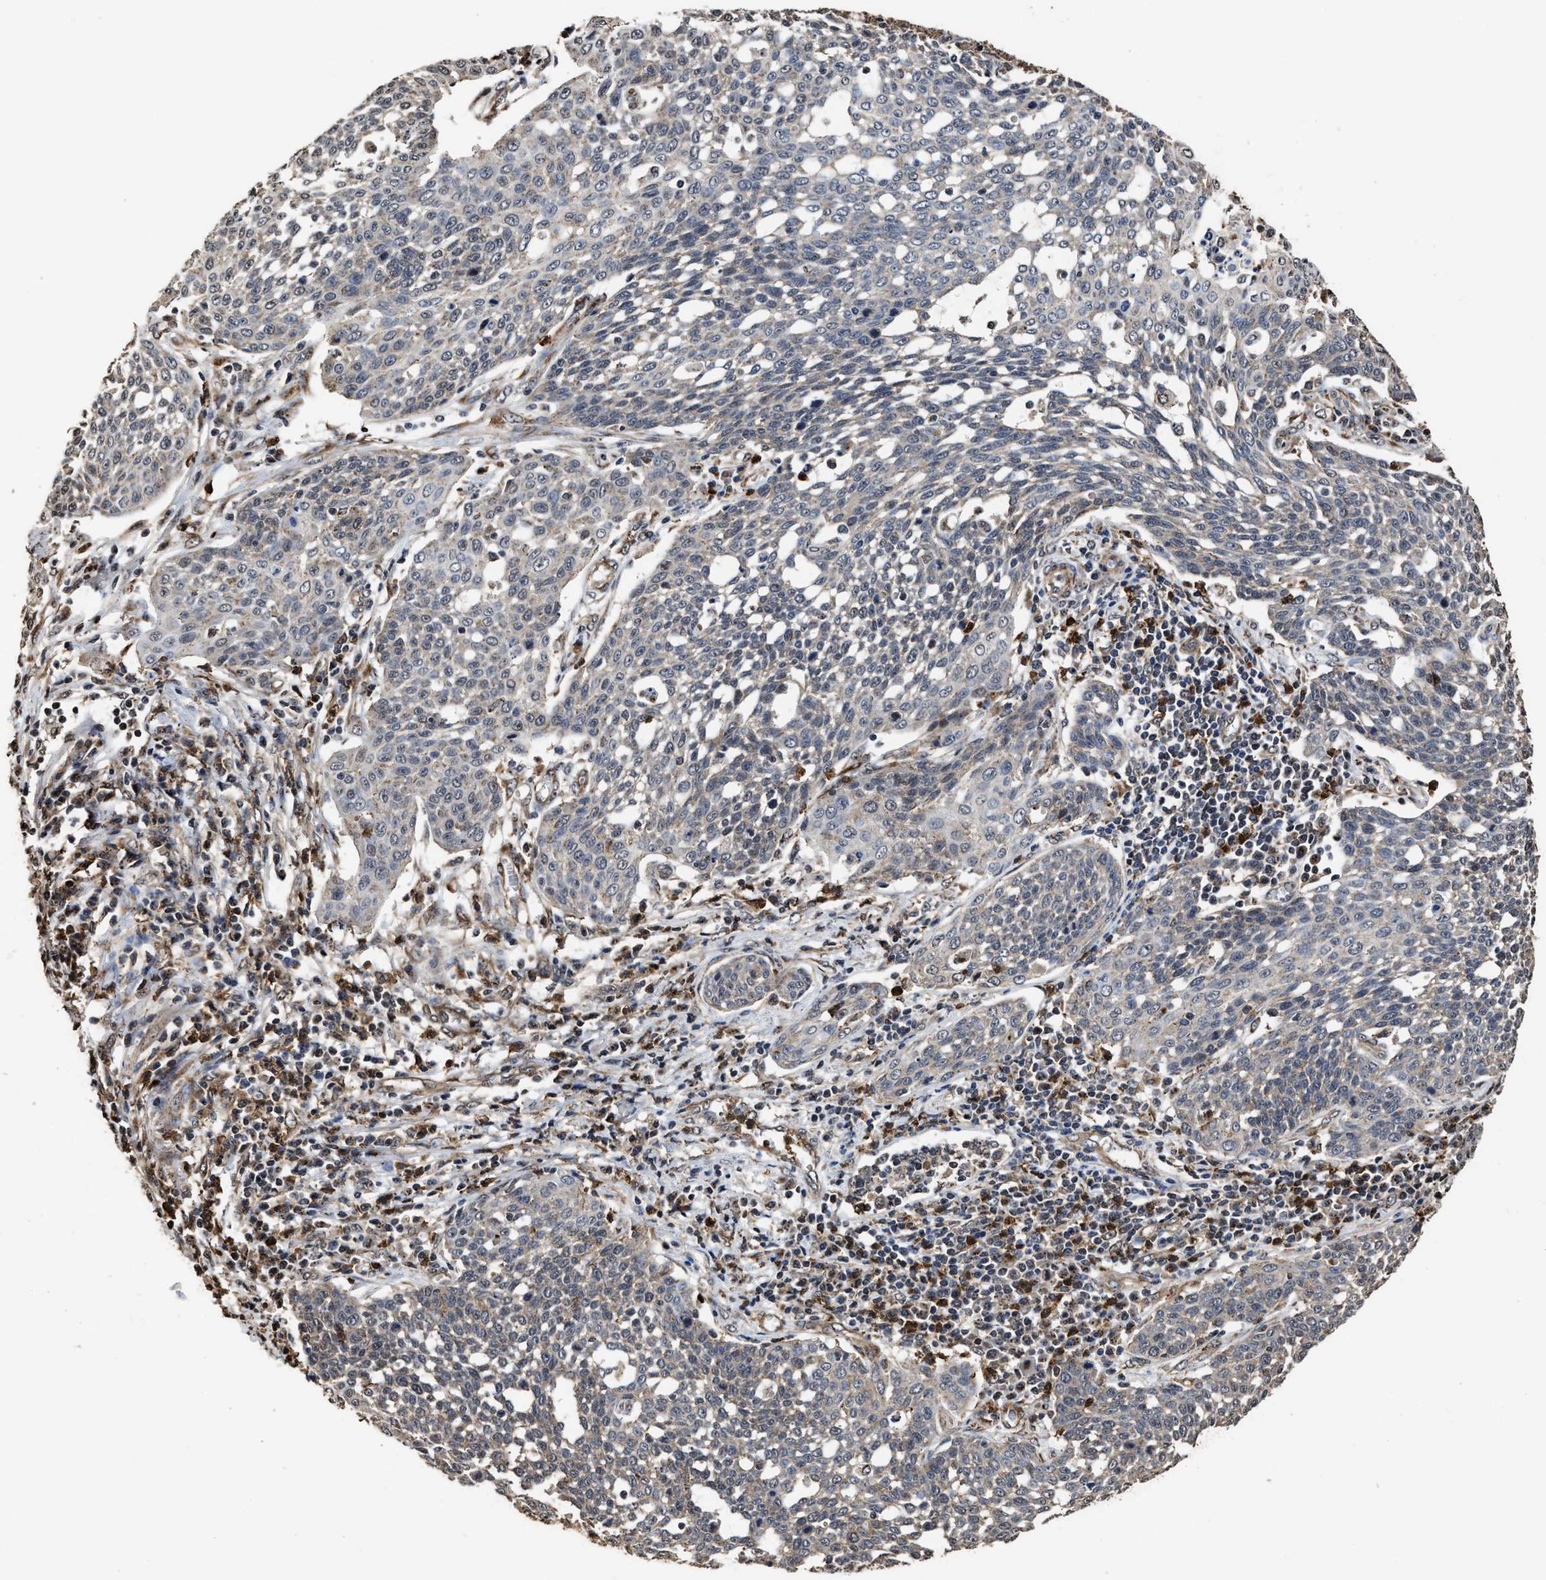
{"staining": {"intensity": "weak", "quantity": "<25%", "location": "cytoplasmic/membranous,nuclear"}, "tissue": "cervical cancer", "cell_type": "Tumor cells", "image_type": "cancer", "snomed": [{"axis": "morphology", "description": "Squamous cell carcinoma, NOS"}, {"axis": "topography", "description": "Cervix"}], "caption": "IHC image of cervical squamous cell carcinoma stained for a protein (brown), which shows no staining in tumor cells. (DAB (3,3'-diaminobenzidine) immunohistochemistry, high magnification).", "gene": "SEPTIN2", "patient": {"sex": "female", "age": 34}}